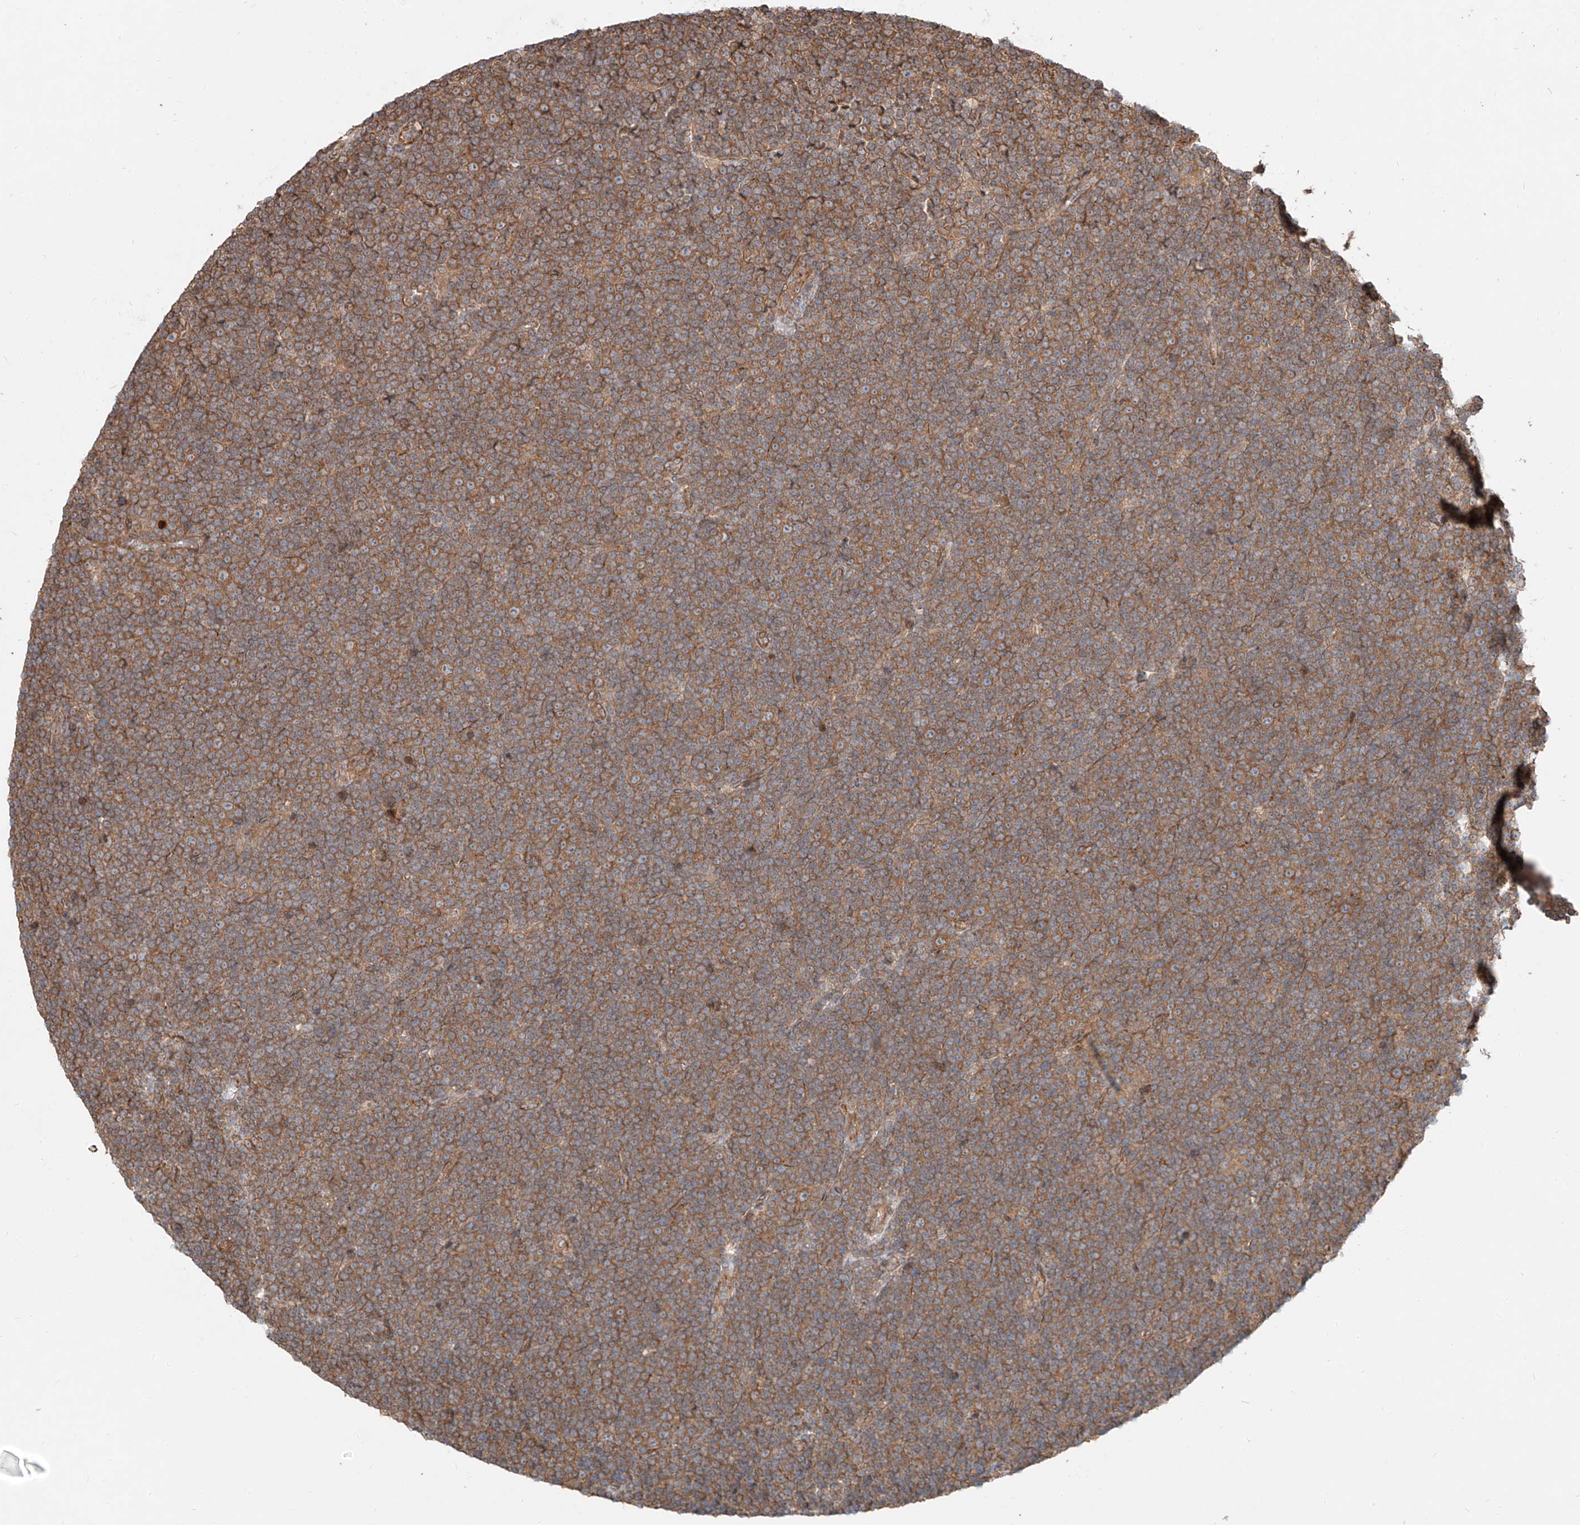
{"staining": {"intensity": "moderate", "quantity": ">75%", "location": "cytoplasmic/membranous"}, "tissue": "lymphoma", "cell_type": "Tumor cells", "image_type": "cancer", "snomed": [{"axis": "morphology", "description": "Malignant lymphoma, non-Hodgkin's type, Low grade"}, {"axis": "topography", "description": "Lymph node"}], "caption": "The immunohistochemical stain highlights moderate cytoplasmic/membranous staining in tumor cells of lymphoma tissue.", "gene": "CEP162", "patient": {"sex": "female", "age": 67}}